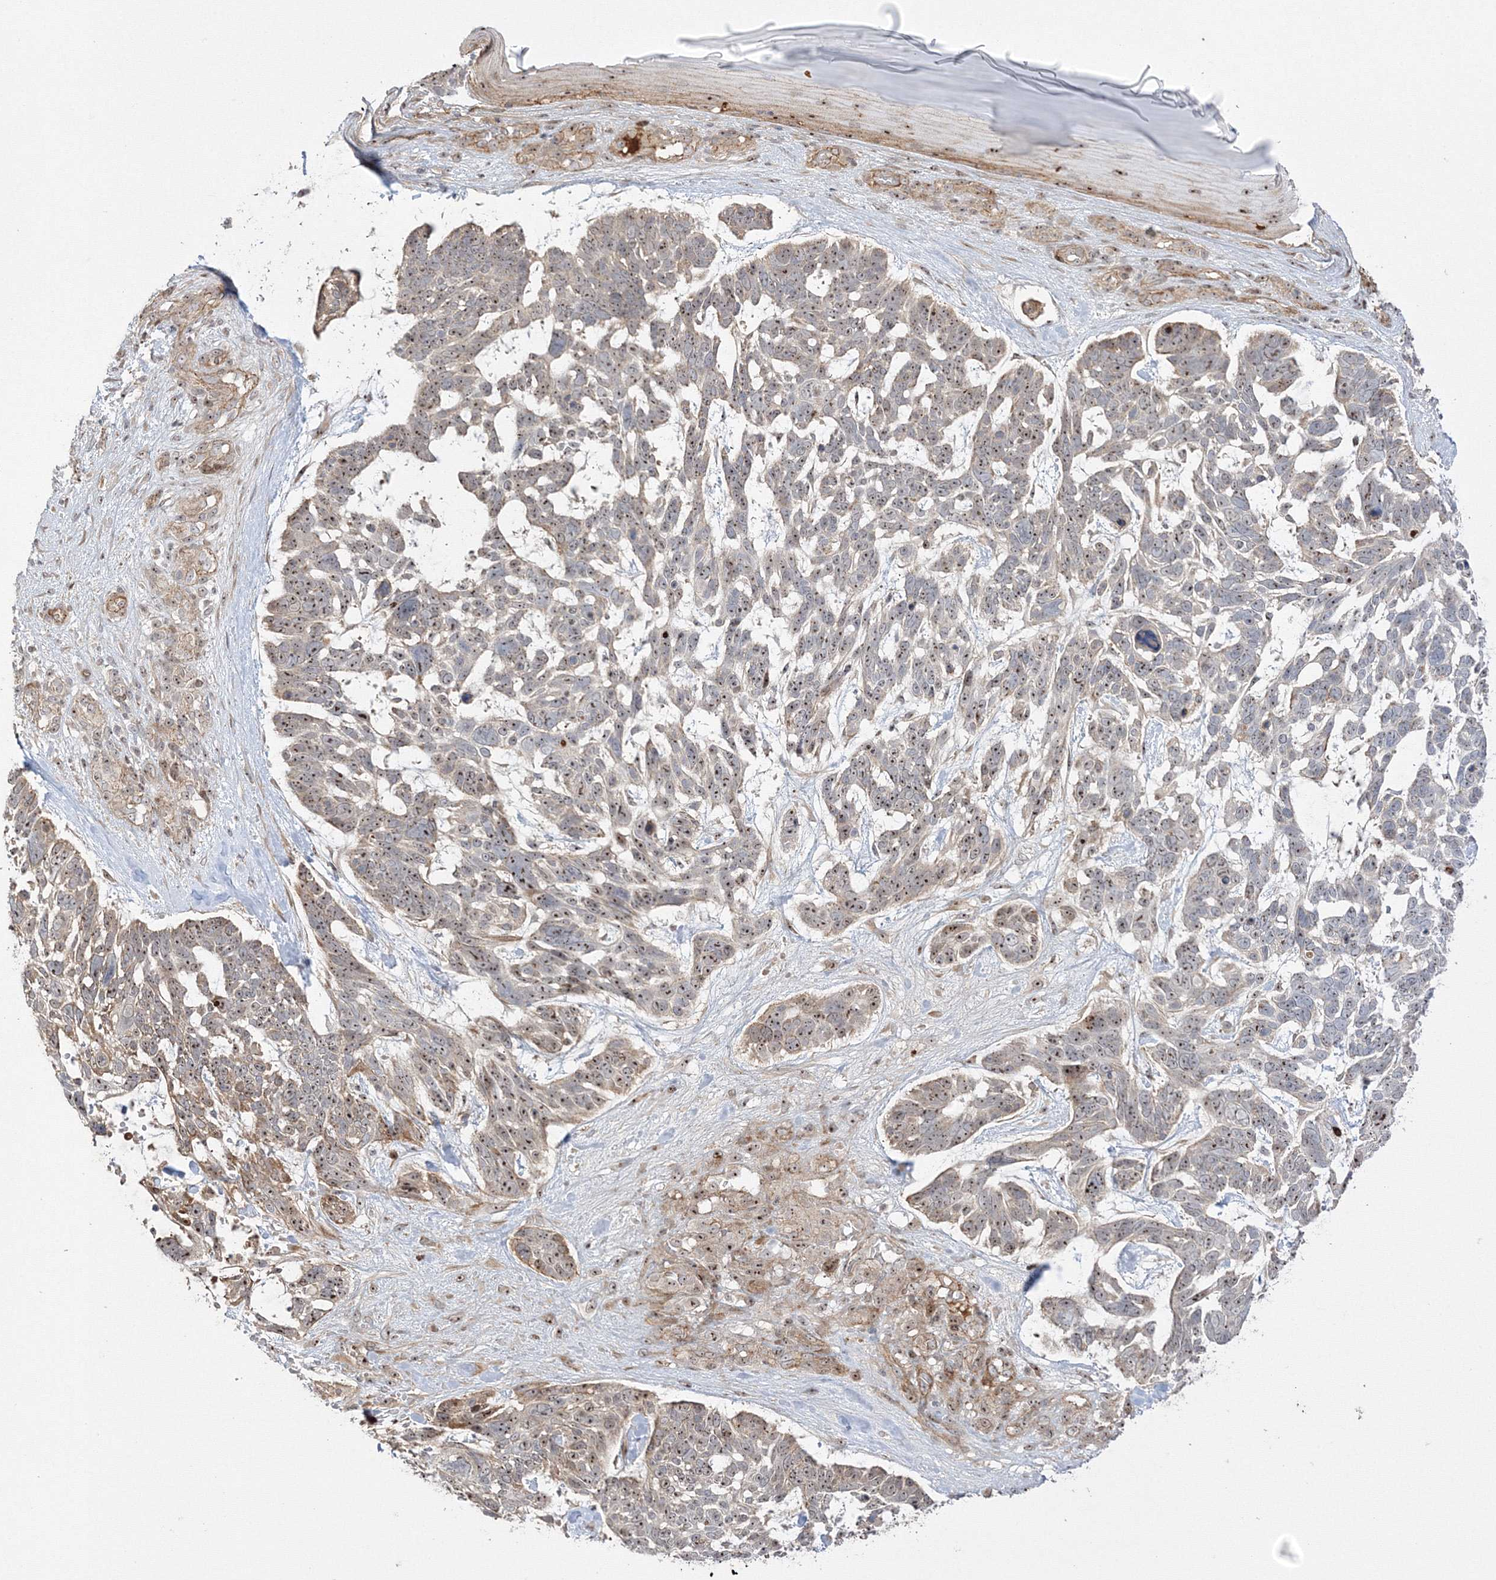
{"staining": {"intensity": "moderate", "quantity": ">75%", "location": "nuclear"}, "tissue": "skin cancer", "cell_type": "Tumor cells", "image_type": "cancer", "snomed": [{"axis": "morphology", "description": "Basal cell carcinoma"}, {"axis": "topography", "description": "Skin"}], "caption": "Moderate nuclear positivity is identified in approximately >75% of tumor cells in skin cancer (basal cell carcinoma).", "gene": "NPM3", "patient": {"sex": "male", "age": 88}}